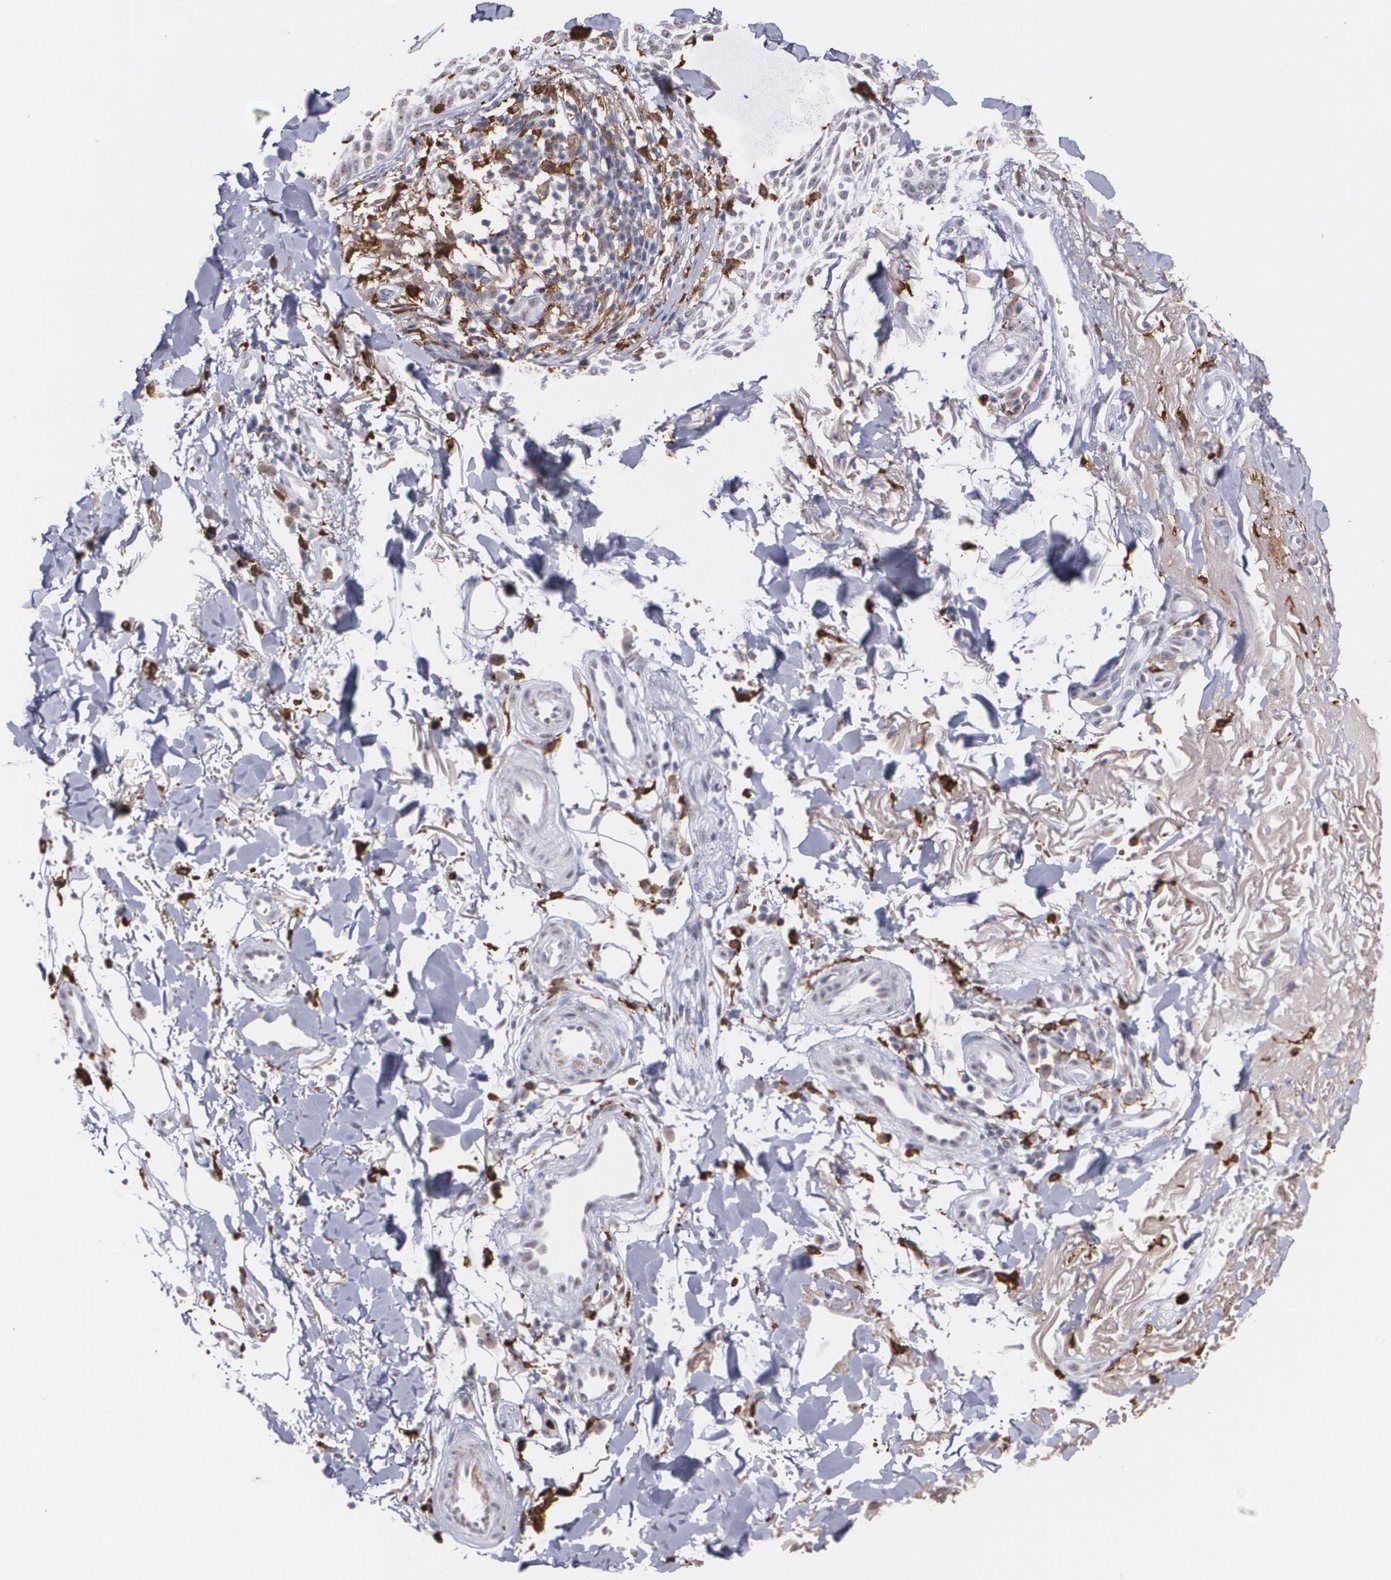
{"staining": {"intensity": "negative", "quantity": "none", "location": "none"}, "tissue": "skin cancer", "cell_type": "Tumor cells", "image_type": "cancer", "snomed": [{"axis": "morphology", "description": "Basal cell carcinoma"}, {"axis": "topography", "description": "Skin"}], "caption": "IHC image of human skin cancer (basal cell carcinoma) stained for a protein (brown), which displays no staining in tumor cells.", "gene": "NCF2", "patient": {"sex": "male", "age": 74}}